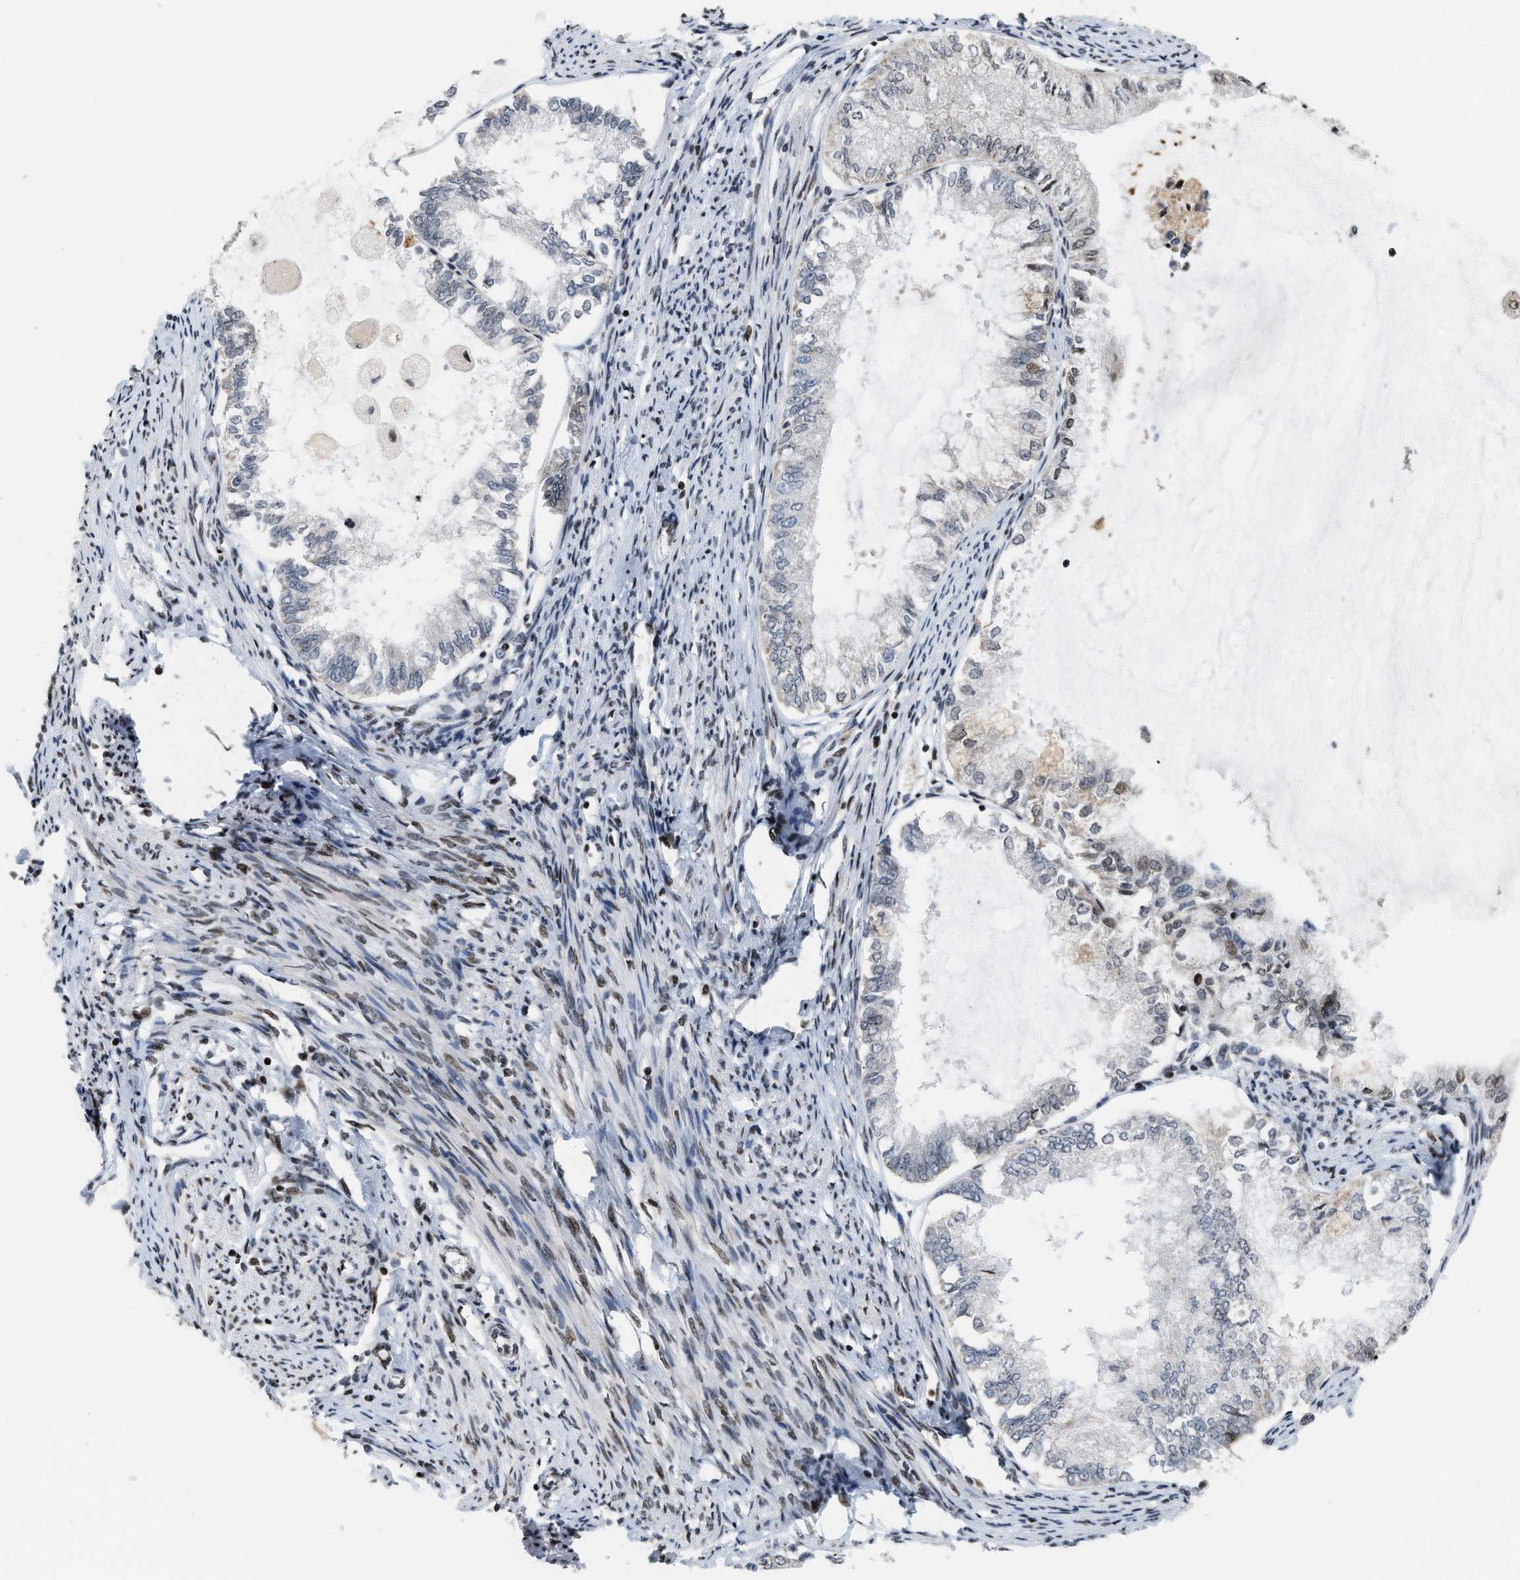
{"staining": {"intensity": "negative", "quantity": "none", "location": "none"}, "tissue": "endometrial cancer", "cell_type": "Tumor cells", "image_type": "cancer", "snomed": [{"axis": "morphology", "description": "Adenocarcinoma, NOS"}, {"axis": "topography", "description": "Endometrium"}], "caption": "Protein analysis of adenocarcinoma (endometrial) reveals no significant expression in tumor cells. (Stains: DAB (3,3'-diaminobenzidine) IHC with hematoxylin counter stain, Microscopy: brightfield microscopy at high magnification).", "gene": "PDZD2", "patient": {"sex": "female", "age": 86}}